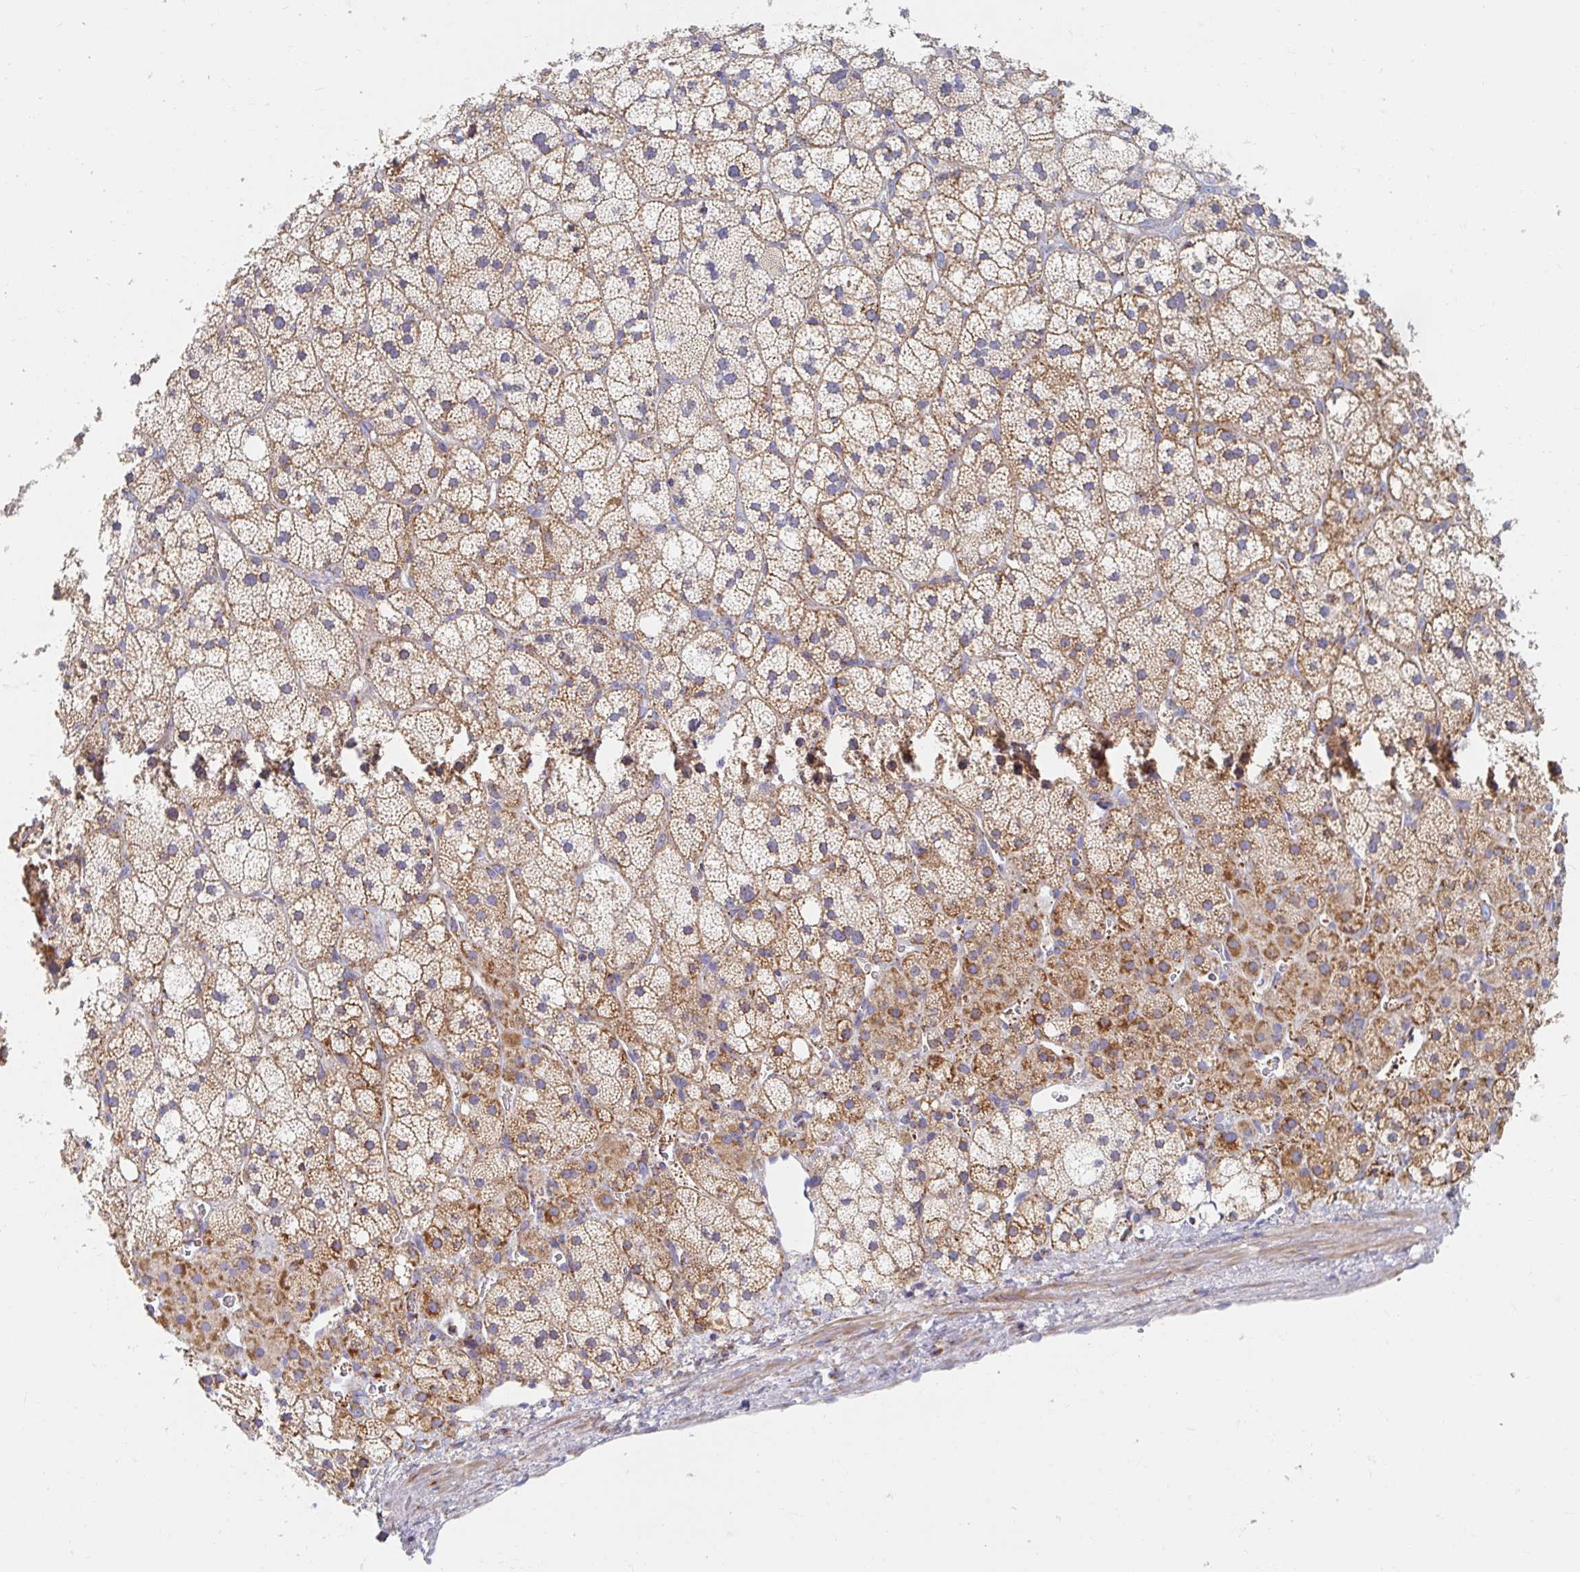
{"staining": {"intensity": "moderate", "quantity": ">75%", "location": "cytoplasmic/membranous"}, "tissue": "adrenal gland", "cell_type": "Glandular cells", "image_type": "normal", "snomed": [{"axis": "morphology", "description": "Normal tissue, NOS"}, {"axis": "topography", "description": "Adrenal gland"}], "caption": "This is a micrograph of IHC staining of unremarkable adrenal gland, which shows moderate expression in the cytoplasmic/membranous of glandular cells.", "gene": "MAVS", "patient": {"sex": "male", "age": 53}}